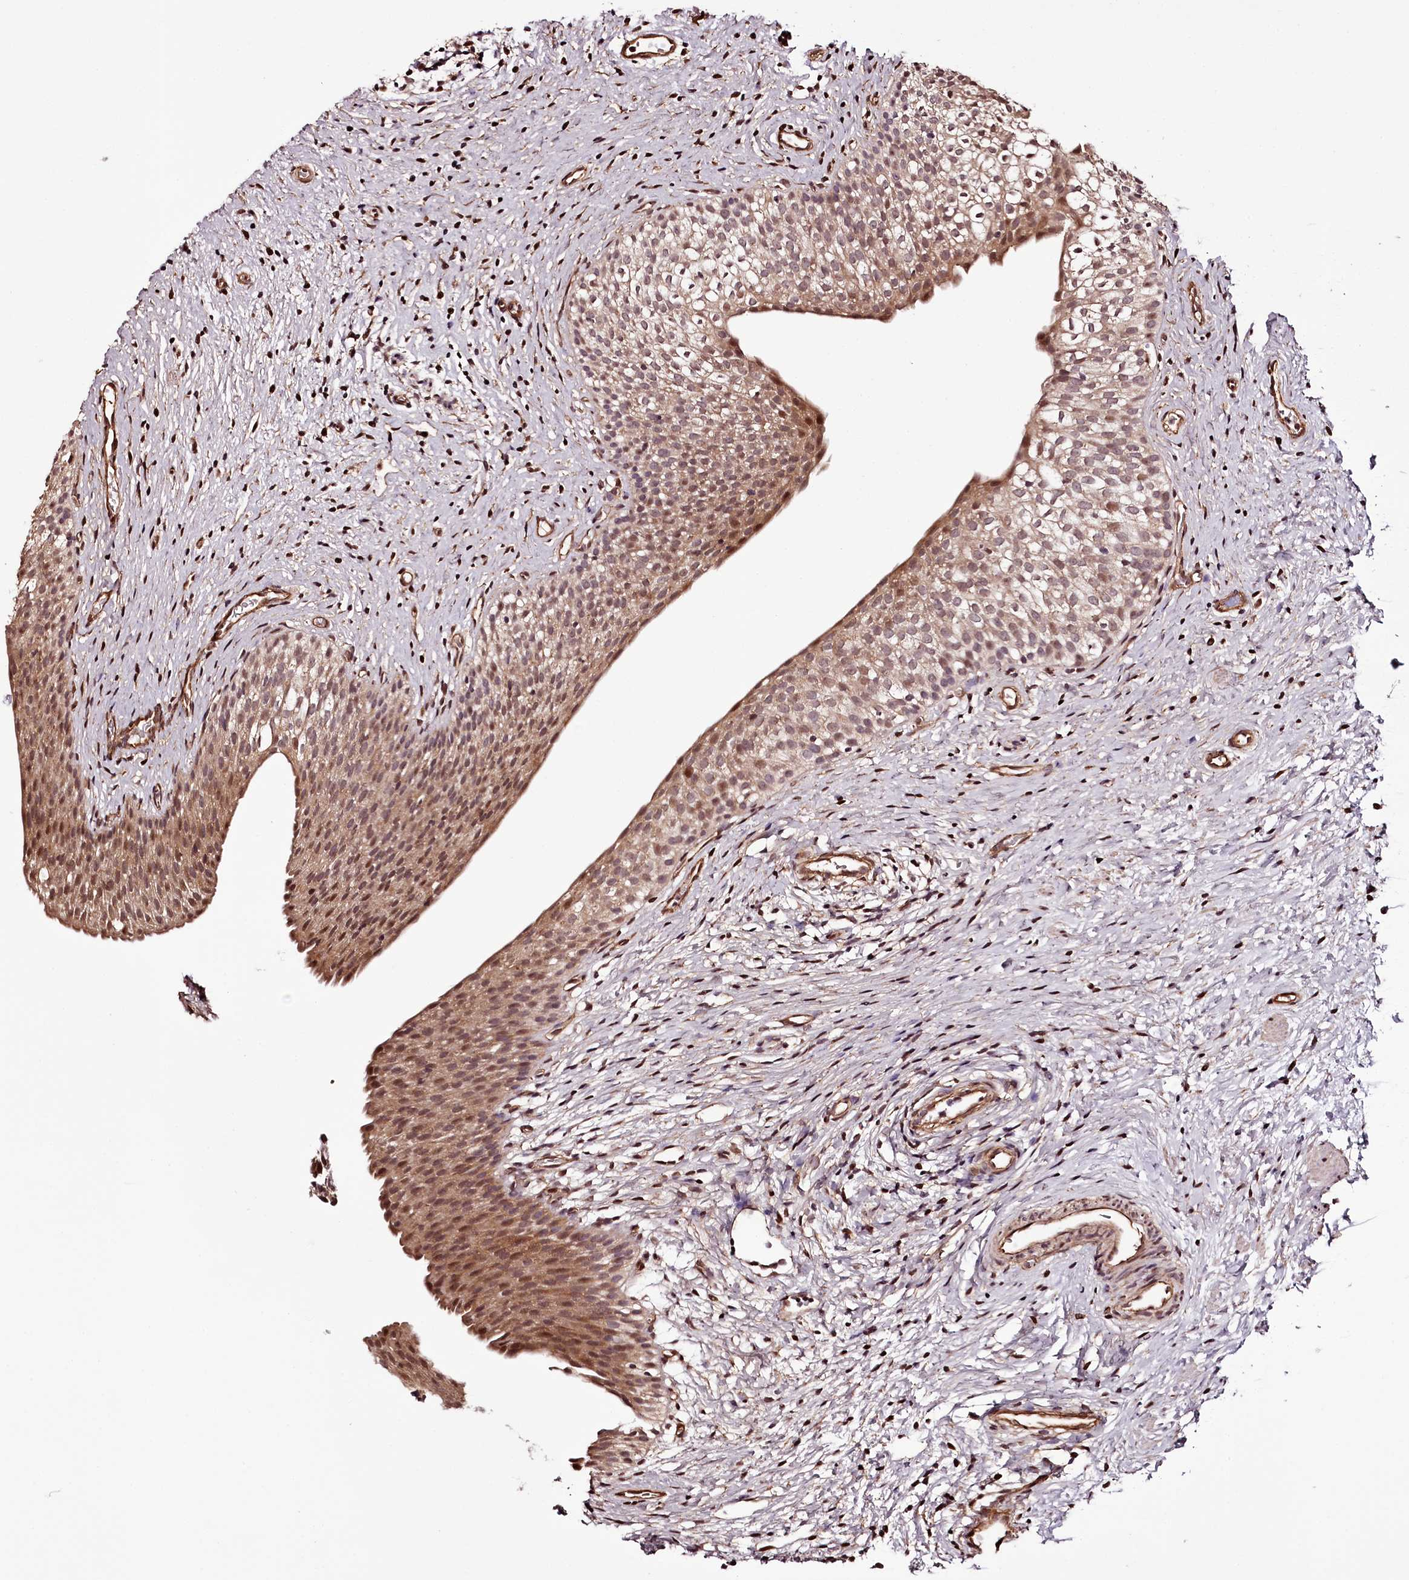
{"staining": {"intensity": "moderate", "quantity": ">75%", "location": "cytoplasmic/membranous,nuclear"}, "tissue": "urinary bladder", "cell_type": "Urothelial cells", "image_type": "normal", "snomed": [{"axis": "morphology", "description": "Normal tissue, NOS"}, {"axis": "topography", "description": "Urinary bladder"}], "caption": "Protein expression analysis of unremarkable human urinary bladder reveals moderate cytoplasmic/membranous,nuclear positivity in approximately >75% of urothelial cells.", "gene": "TTC33", "patient": {"sex": "male", "age": 1}}